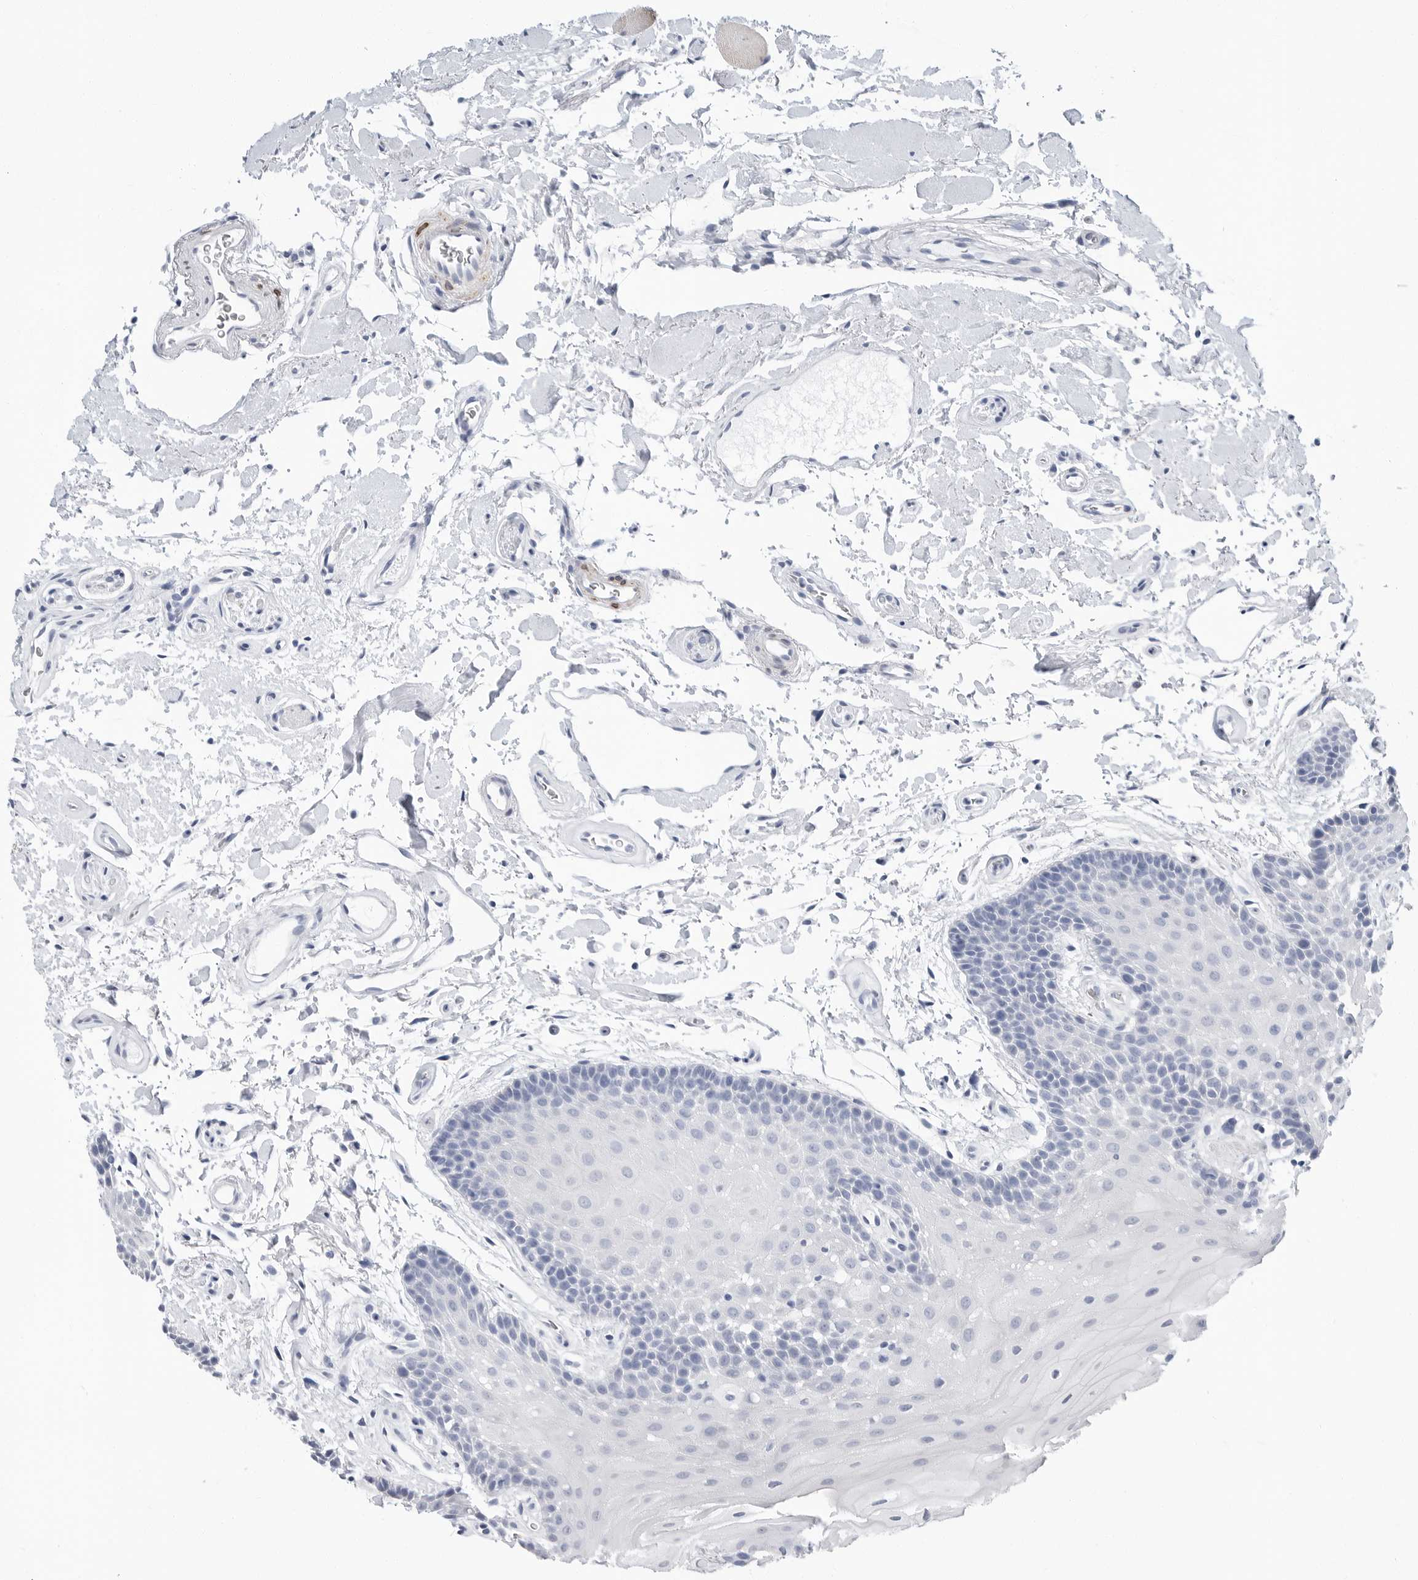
{"staining": {"intensity": "negative", "quantity": "none", "location": "none"}, "tissue": "oral mucosa", "cell_type": "Squamous epithelial cells", "image_type": "normal", "snomed": [{"axis": "morphology", "description": "Normal tissue, NOS"}, {"axis": "topography", "description": "Oral tissue"}], "caption": "Oral mucosa was stained to show a protein in brown. There is no significant staining in squamous epithelial cells. Nuclei are stained in blue.", "gene": "PLN", "patient": {"sex": "male", "age": 62}}